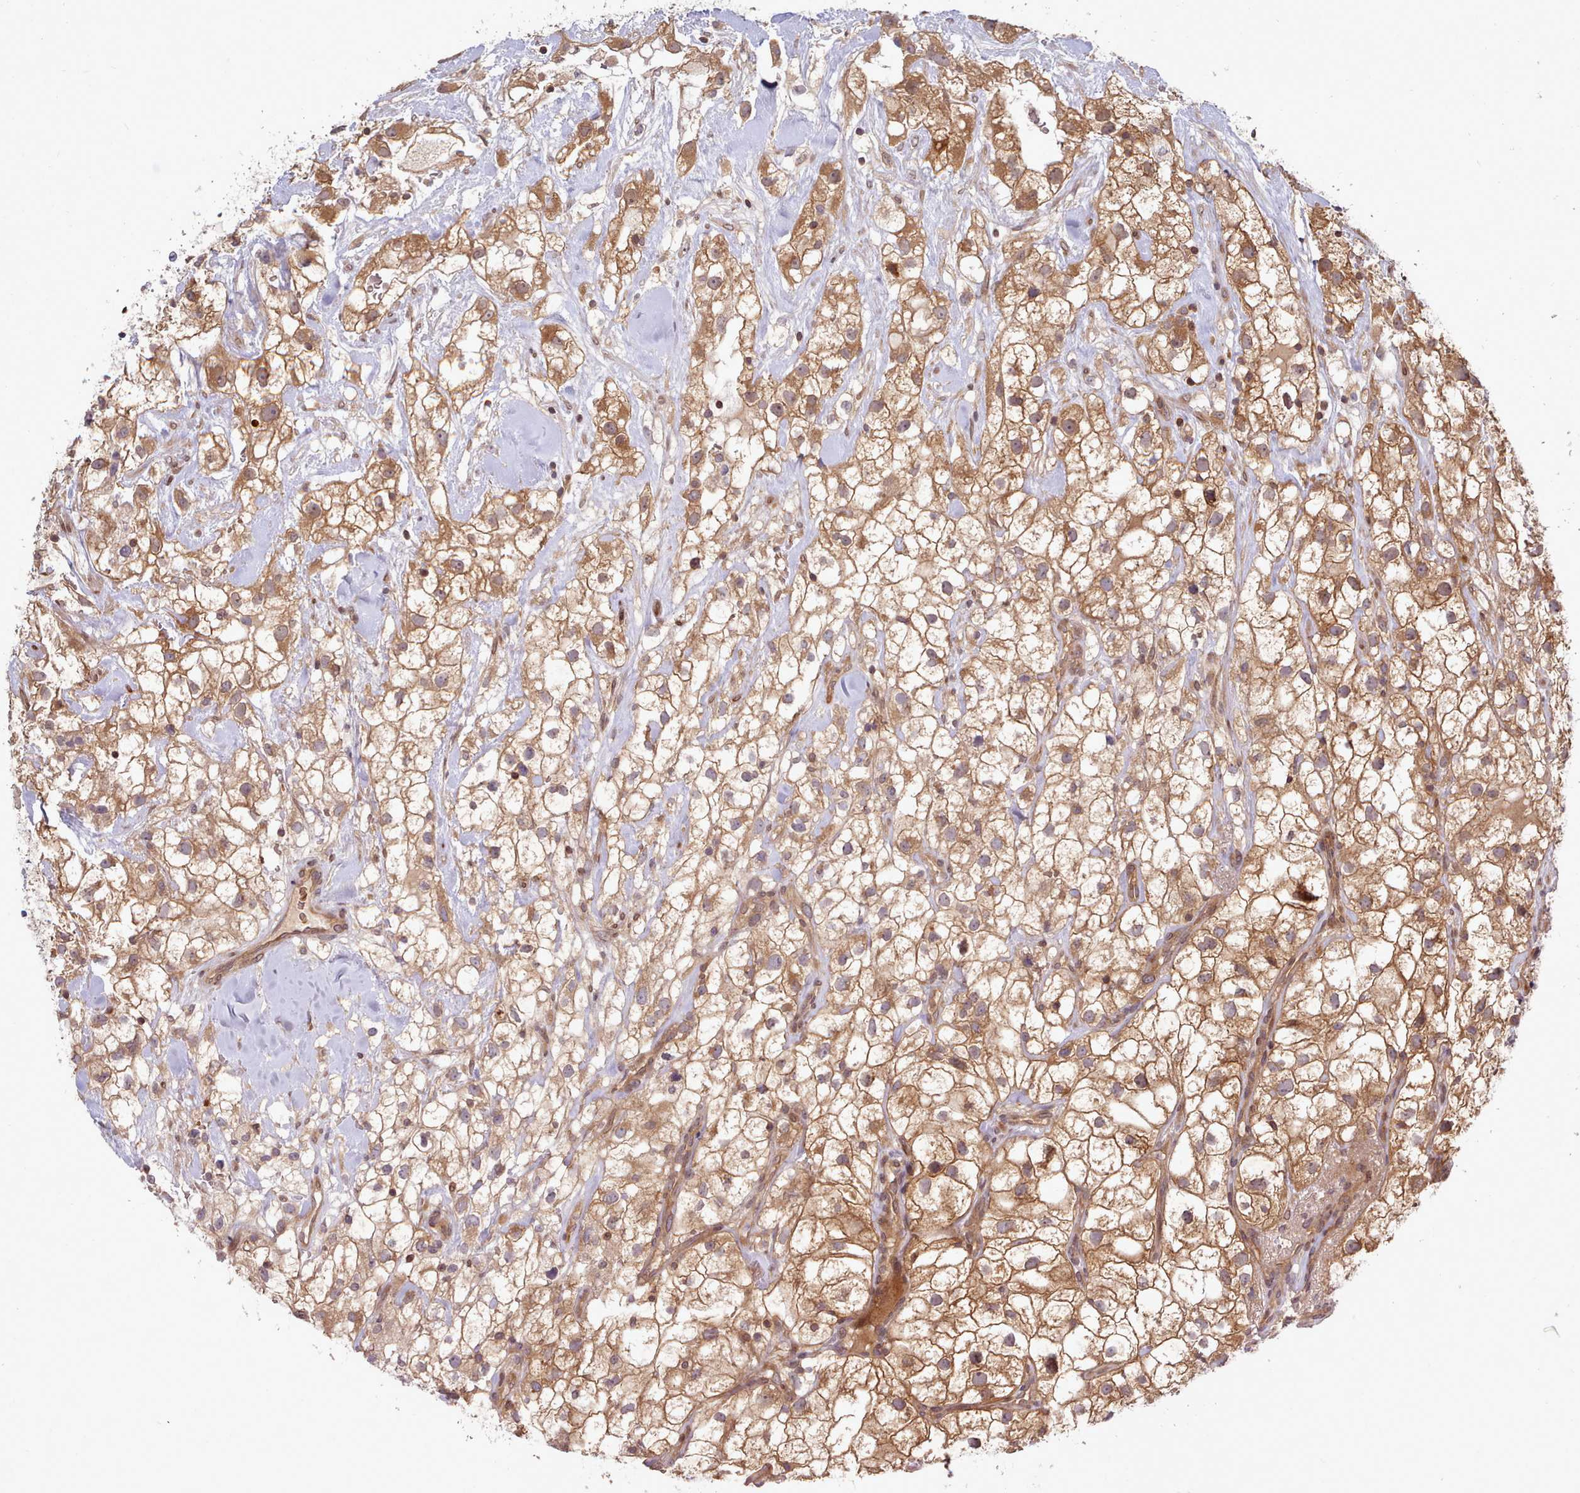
{"staining": {"intensity": "moderate", "quantity": ">75%", "location": "cytoplasmic/membranous"}, "tissue": "renal cancer", "cell_type": "Tumor cells", "image_type": "cancer", "snomed": [{"axis": "morphology", "description": "Adenocarcinoma, NOS"}, {"axis": "topography", "description": "Kidney"}], "caption": "Protein expression analysis of human renal cancer (adenocarcinoma) reveals moderate cytoplasmic/membranous positivity in about >75% of tumor cells. (DAB (3,3'-diaminobenzidine) IHC with brightfield microscopy, high magnification).", "gene": "UBE2G1", "patient": {"sex": "male", "age": 59}}